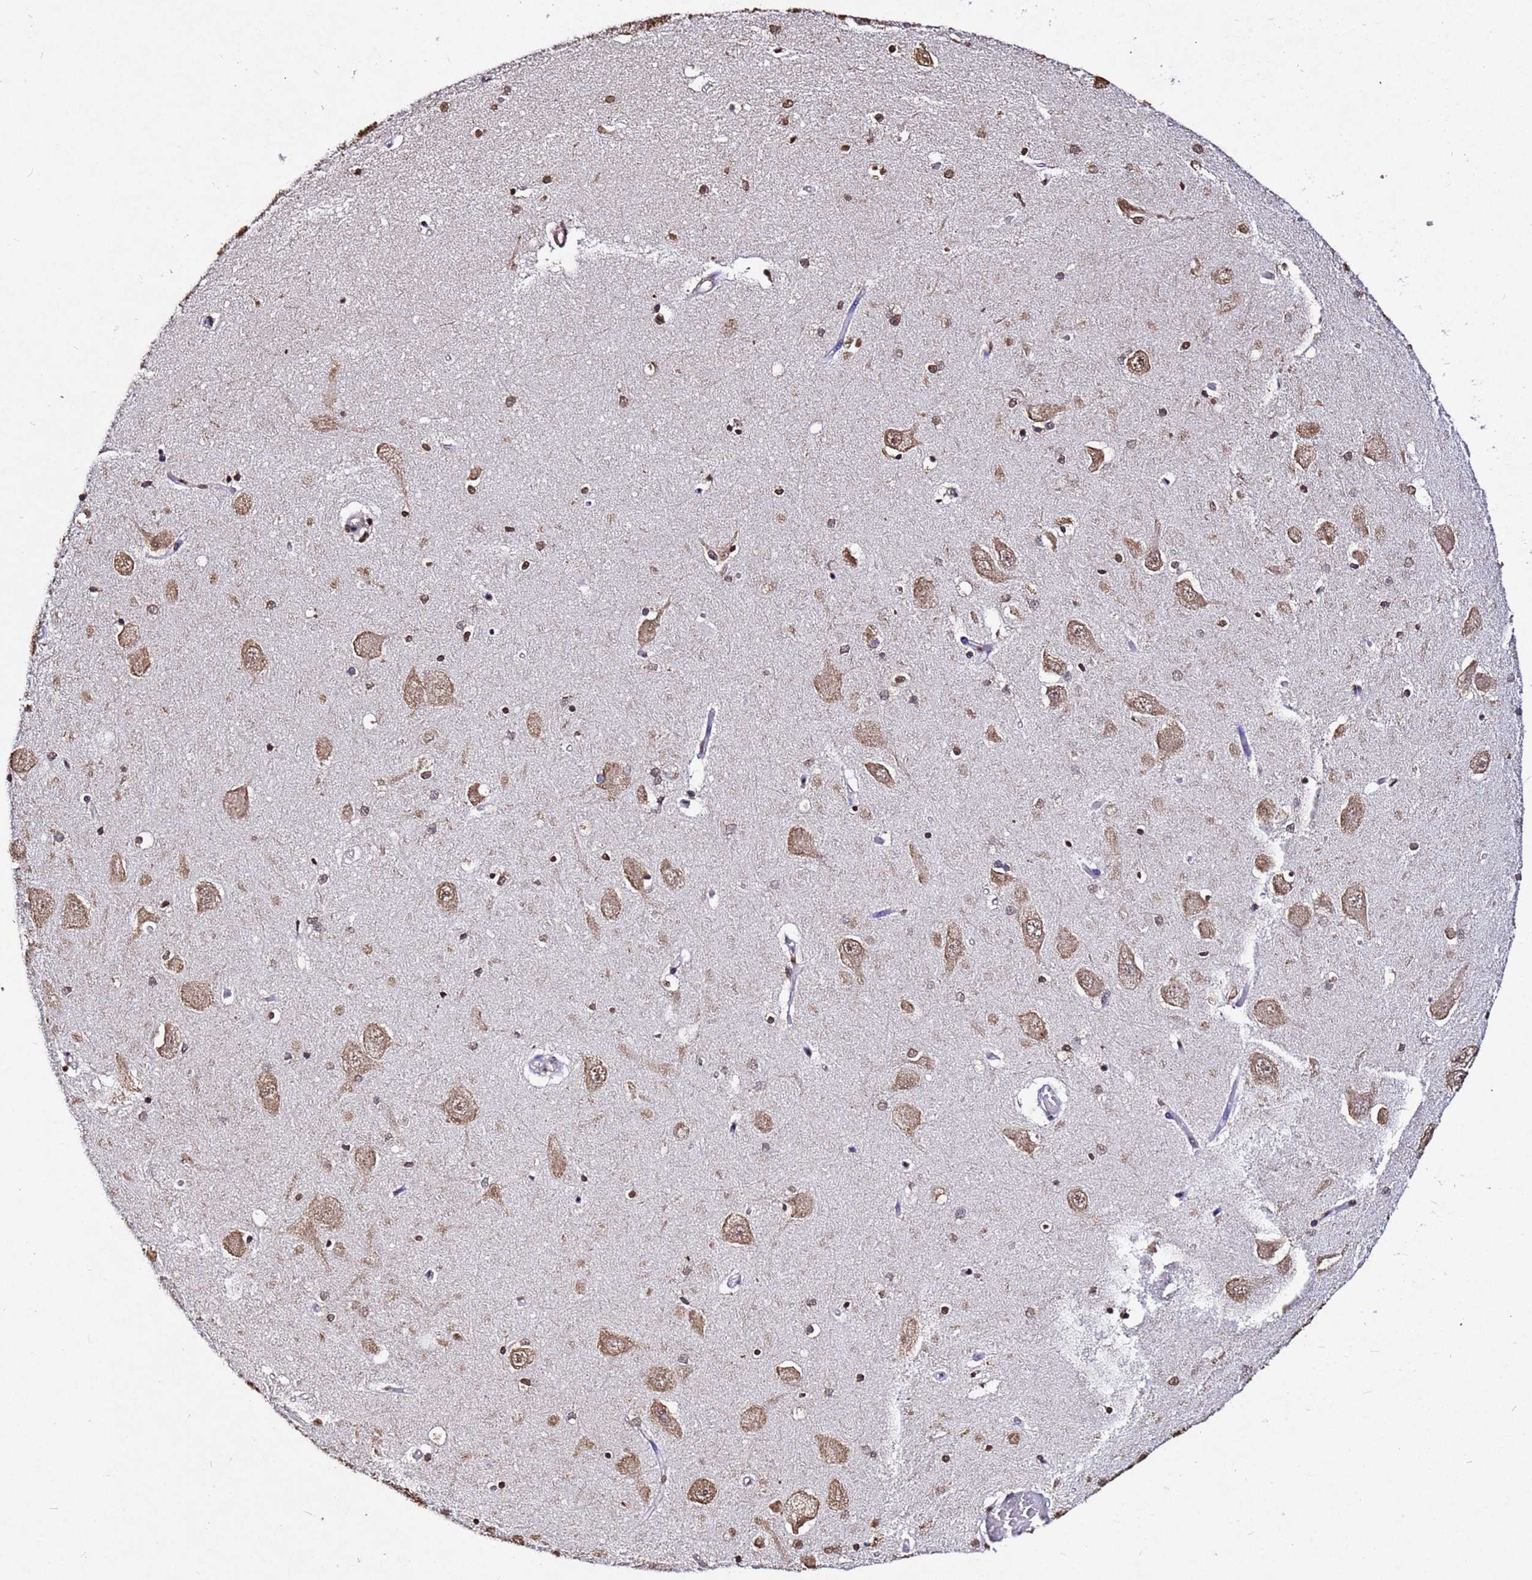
{"staining": {"intensity": "weak", "quantity": ">75%", "location": "cytoplasmic/membranous,nuclear"}, "tissue": "hippocampus", "cell_type": "Glial cells", "image_type": "normal", "snomed": [{"axis": "morphology", "description": "Normal tissue, NOS"}, {"axis": "topography", "description": "Hippocampus"}], "caption": "Protein staining of unremarkable hippocampus displays weak cytoplasmic/membranous,nuclear staining in approximately >75% of glial cells.", "gene": "MYOCD", "patient": {"sex": "male", "age": 45}}